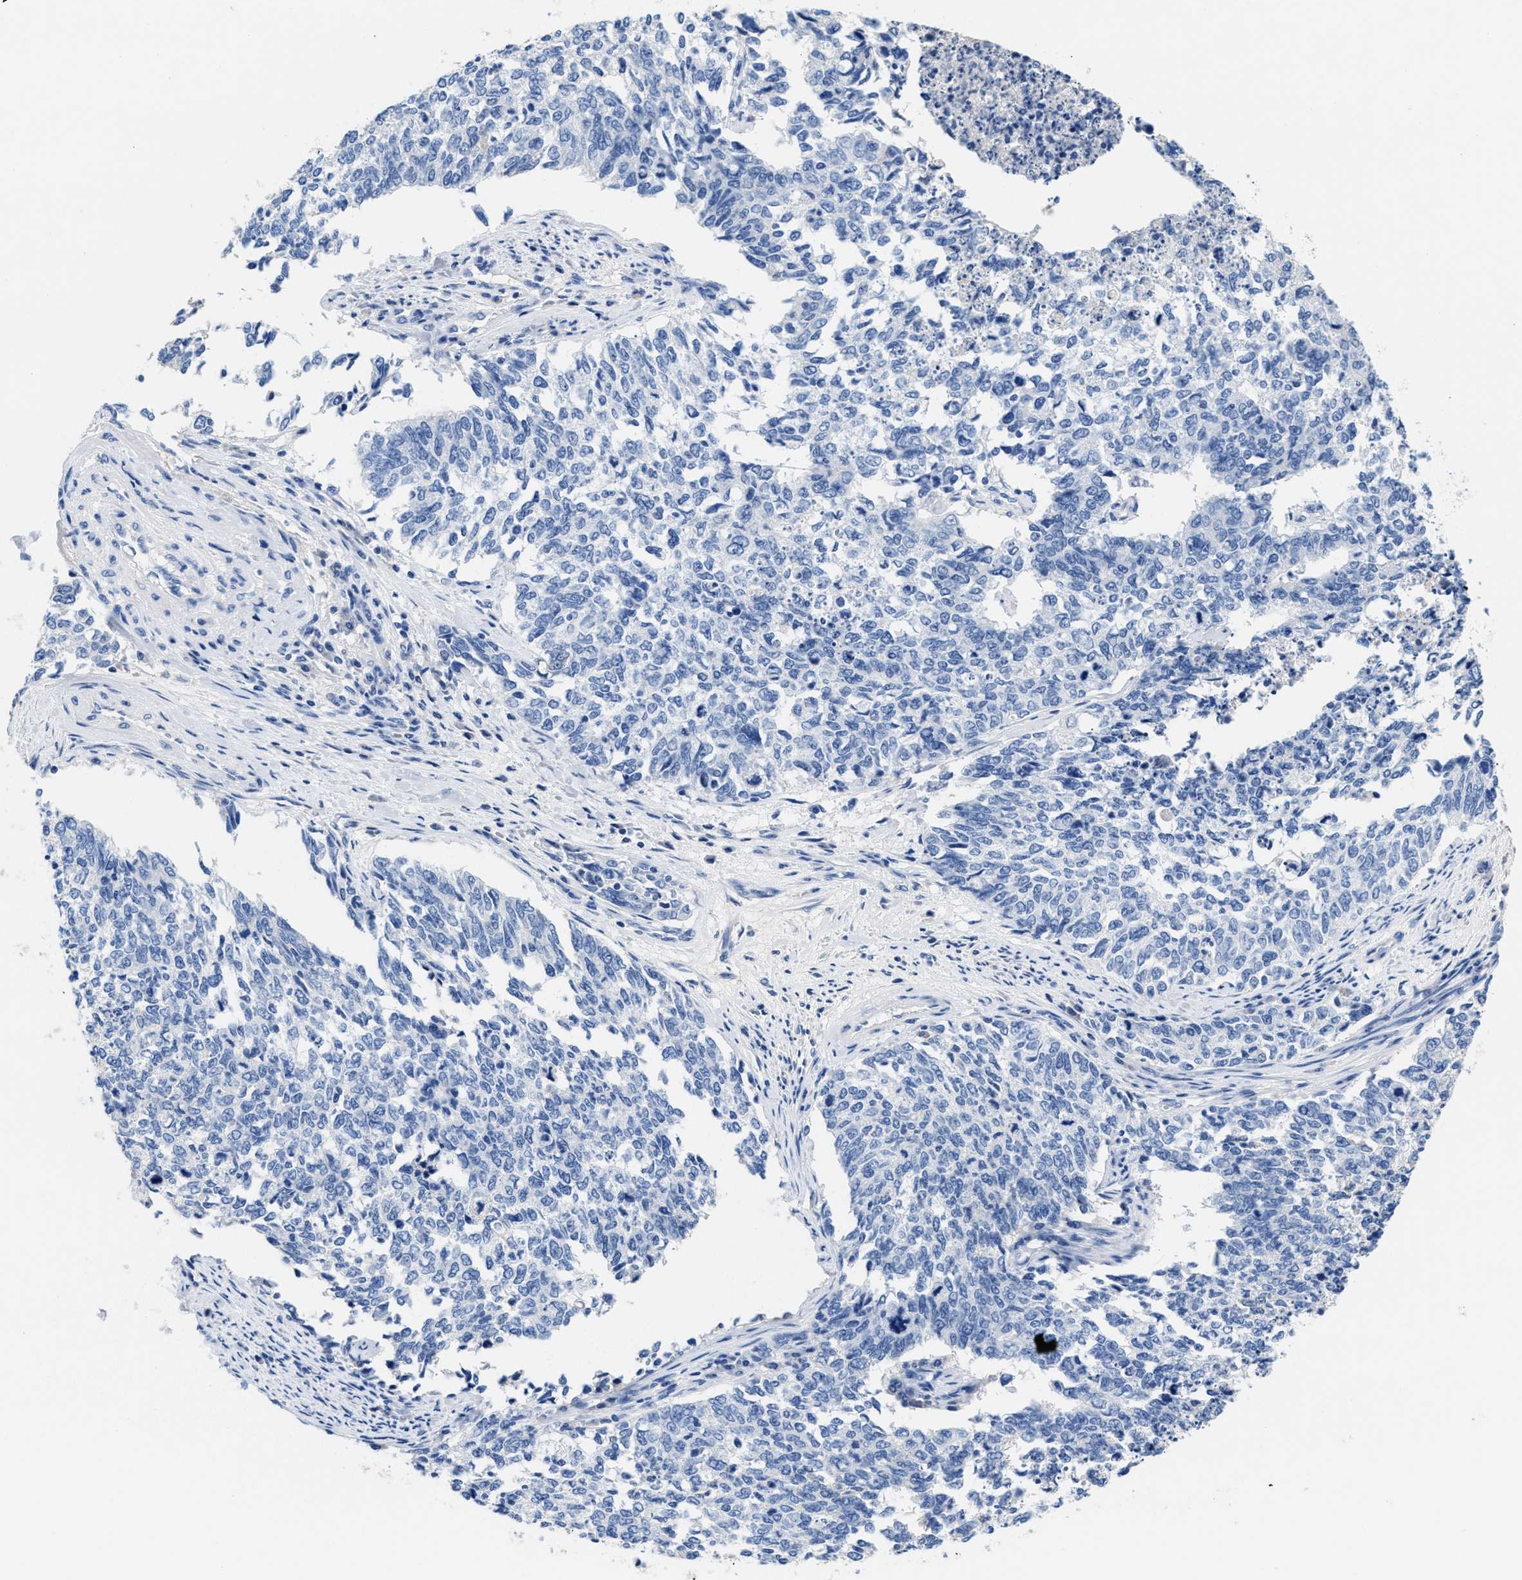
{"staining": {"intensity": "negative", "quantity": "none", "location": "none"}, "tissue": "cervical cancer", "cell_type": "Tumor cells", "image_type": "cancer", "snomed": [{"axis": "morphology", "description": "Squamous cell carcinoma, NOS"}, {"axis": "topography", "description": "Cervix"}], "caption": "The micrograph demonstrates no staining of tumor cells in cervical cancer (squamous cell carcinoma). Nuclei are stained in blue.", "gene": "SLFN13", "patient": {"sex": "female", "age": 63}}